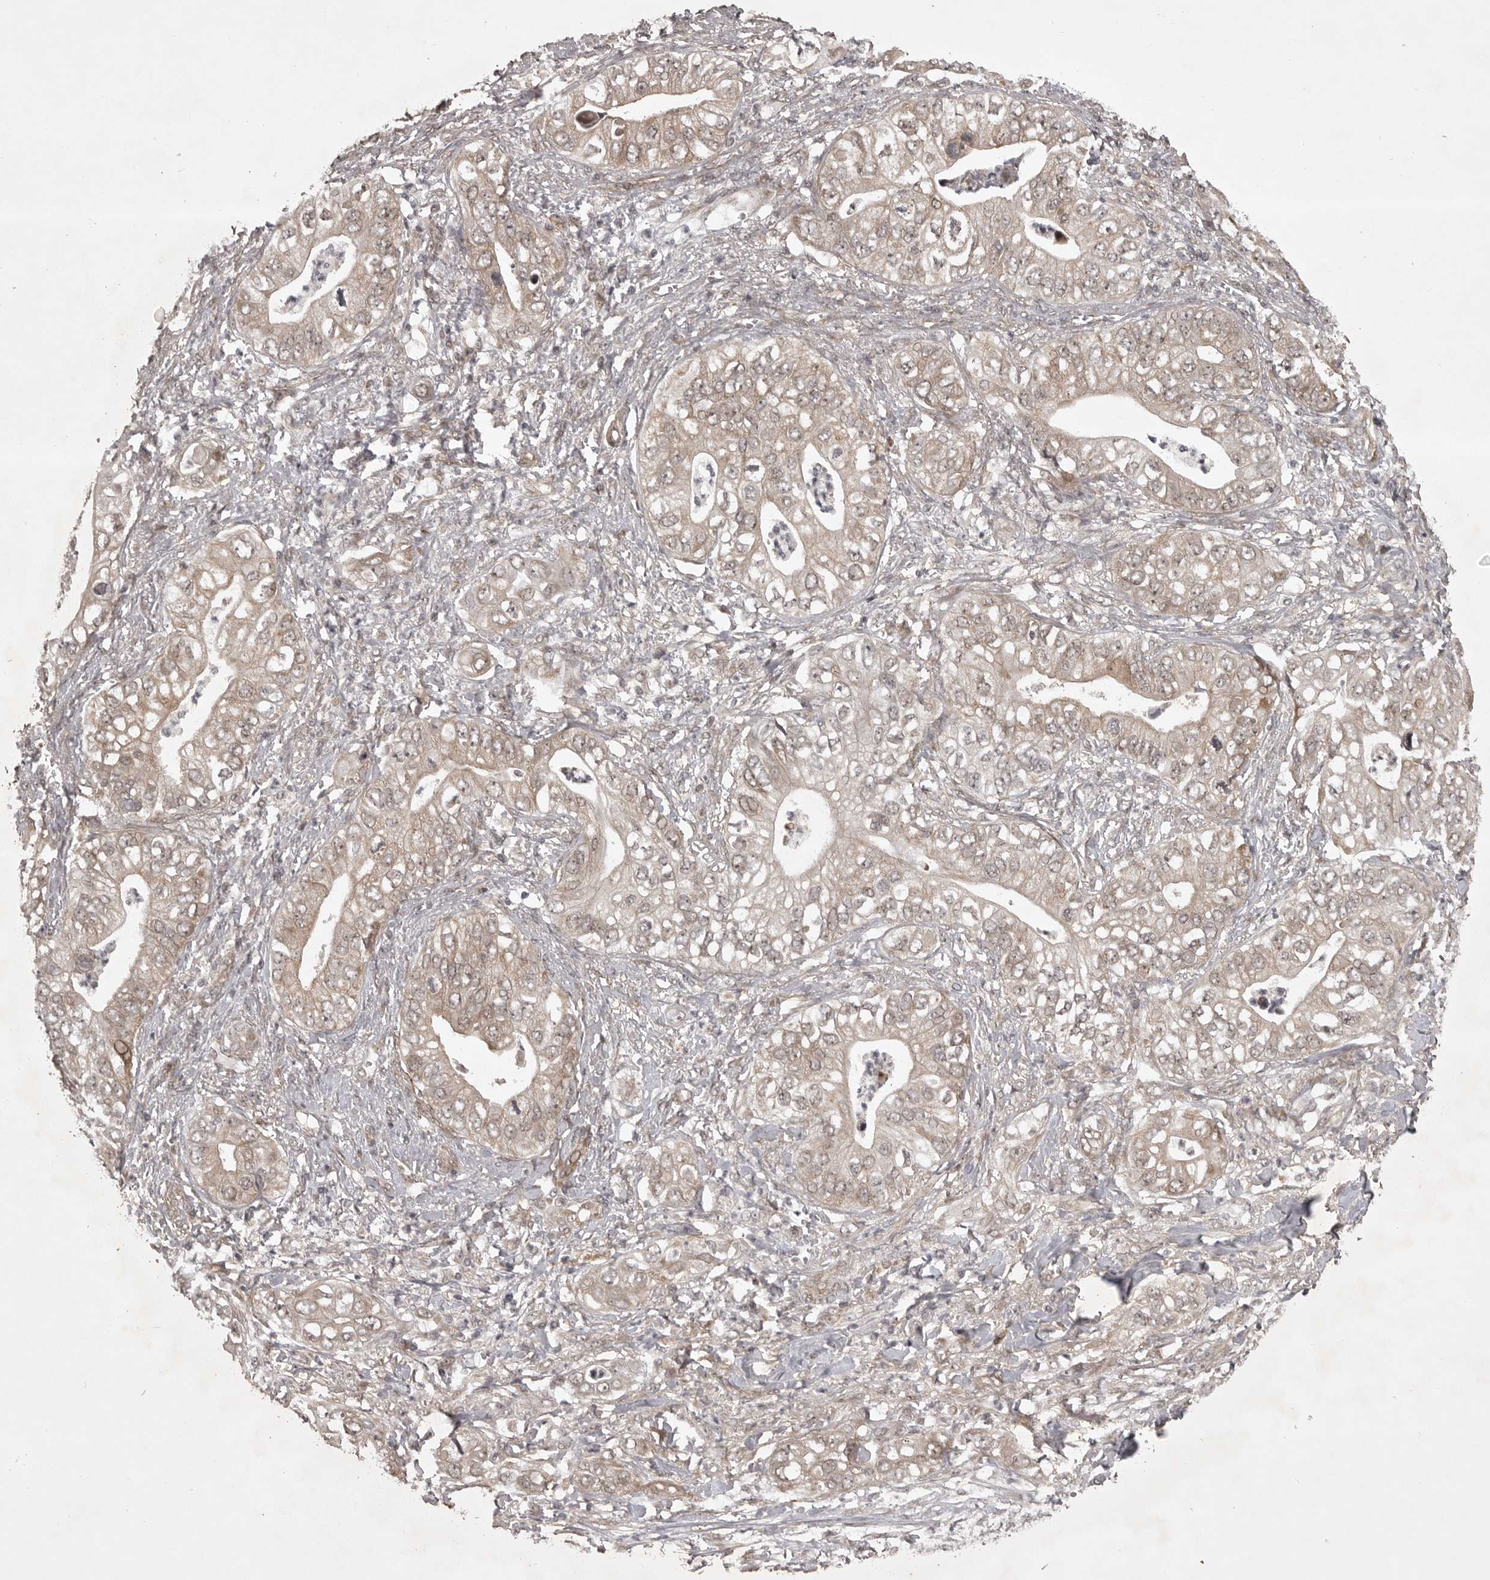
{"staining": {"intensity": "weak", "quantity": ">75%", "location": "cytoplasmic/membranous,nuclear"}, "tissue": "pancreatic cancer", "cell_type": "Tumor cells", "image_type": "cancer", "snomed": [{"axis": "morphology", "description": "Adenocarcinoma, NOS"}, {"axis": "topography", "description": "Pancreas"}], "caption": "Pancreatic cancer (adenocarcinoma) stained with immunohistochemistry reveals weak cytoplasmic/membranous and nuclear staining in about >75% of tumor cells. (DAB (3,3'-diaminobenzidine) IHC with brightfield microscopy, high magnification).", "gene": "SNX16", "patient": {"sex": "female", "age": 78}}